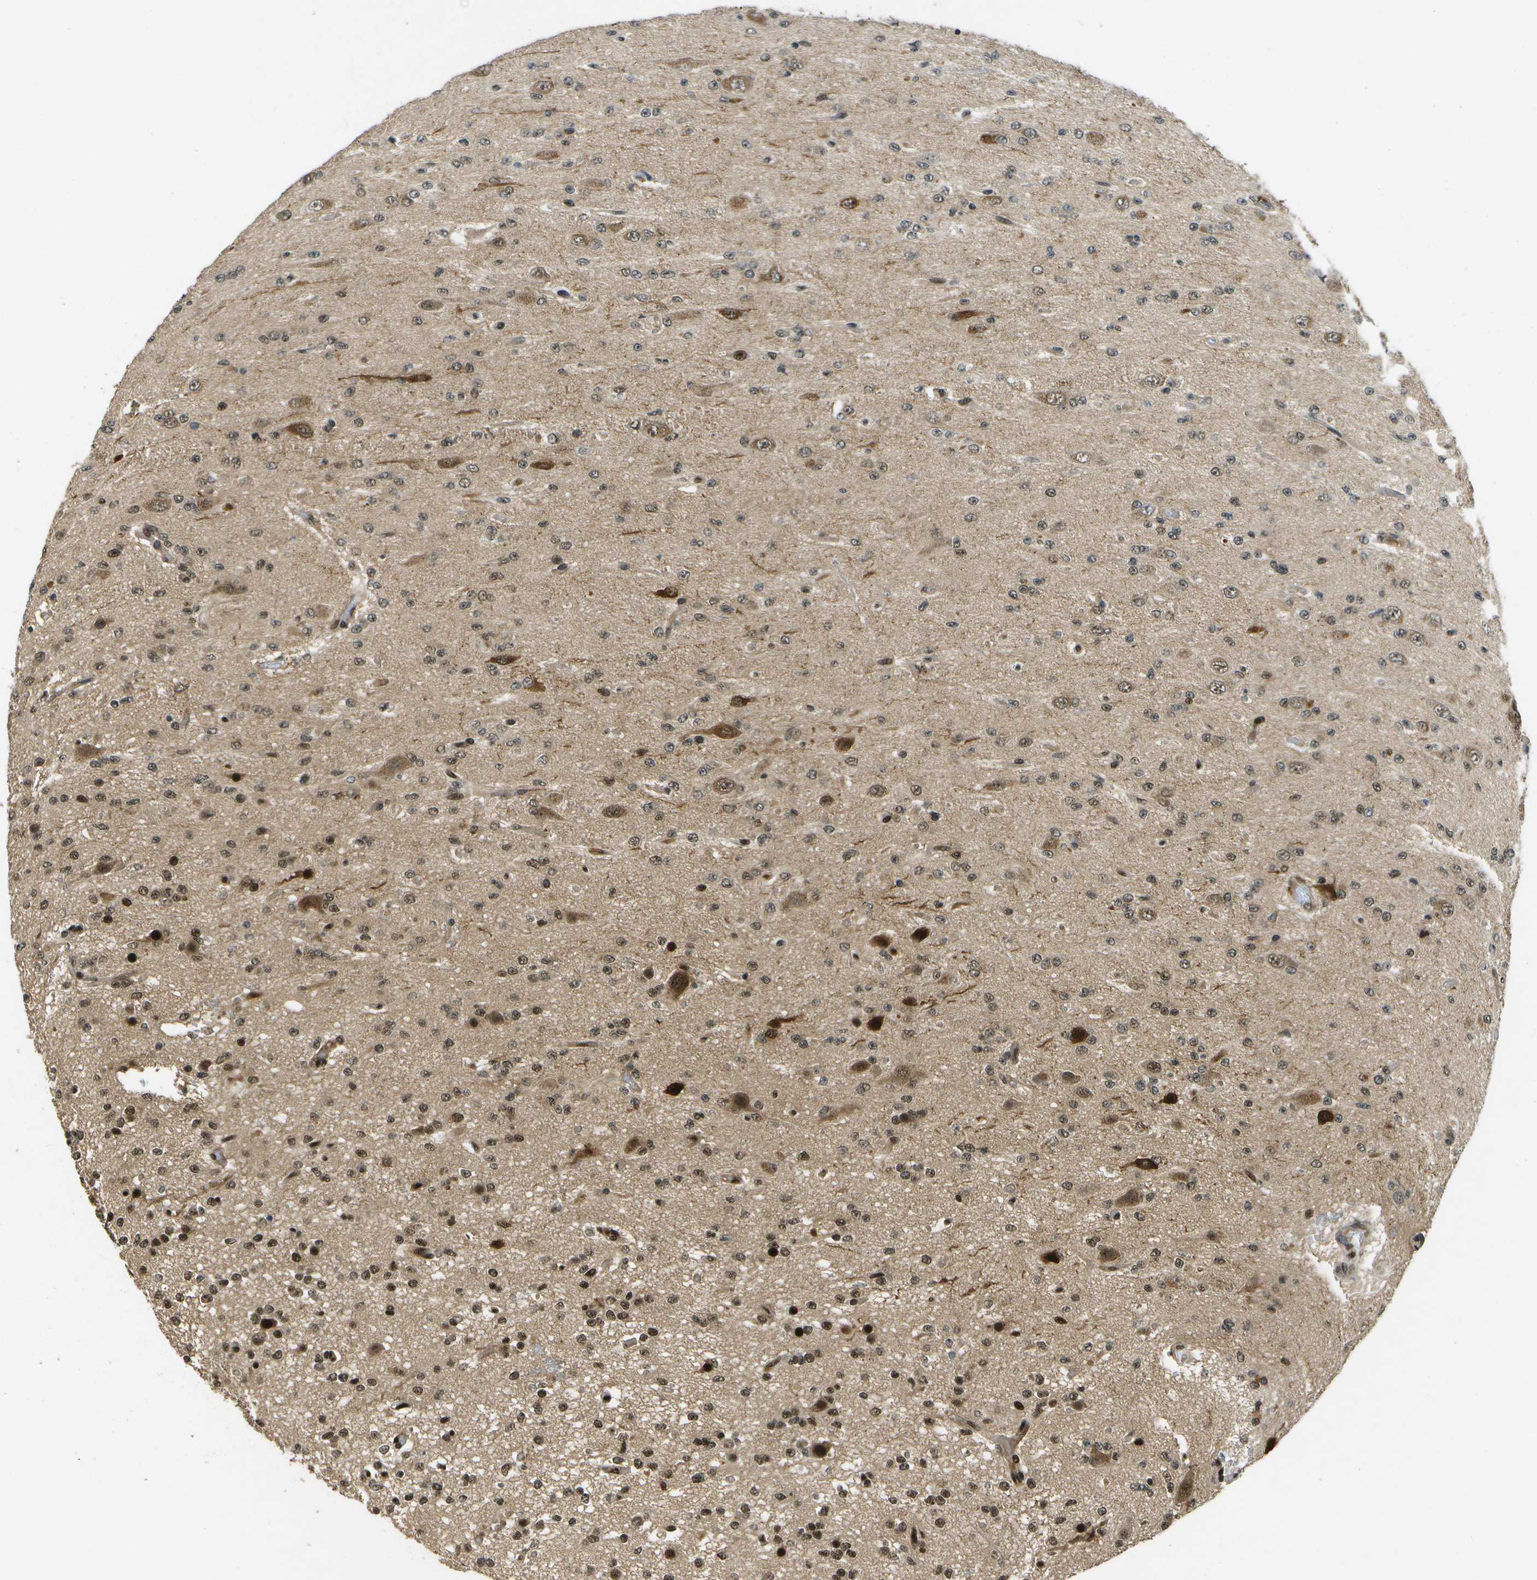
{"staining": {"intensity": "strong", "quantity": "<25%", "location": "nuclear"}, "tissue": "glioma", "cell_type": "Tumor cells", "image_type": "cancer", "snomed": [{"axis": "morphology", "description": "Glioma, malignant, Low grade"}, {"axis": "topography", "description": "Brain"}], "caption": "Protein staining of low-grade glioma (malignant) tissue reveals strong nuclear positivity in about <25% of tumor cells.", "gene": "GANC", "patient": {"sex": "male", "age": 38}}